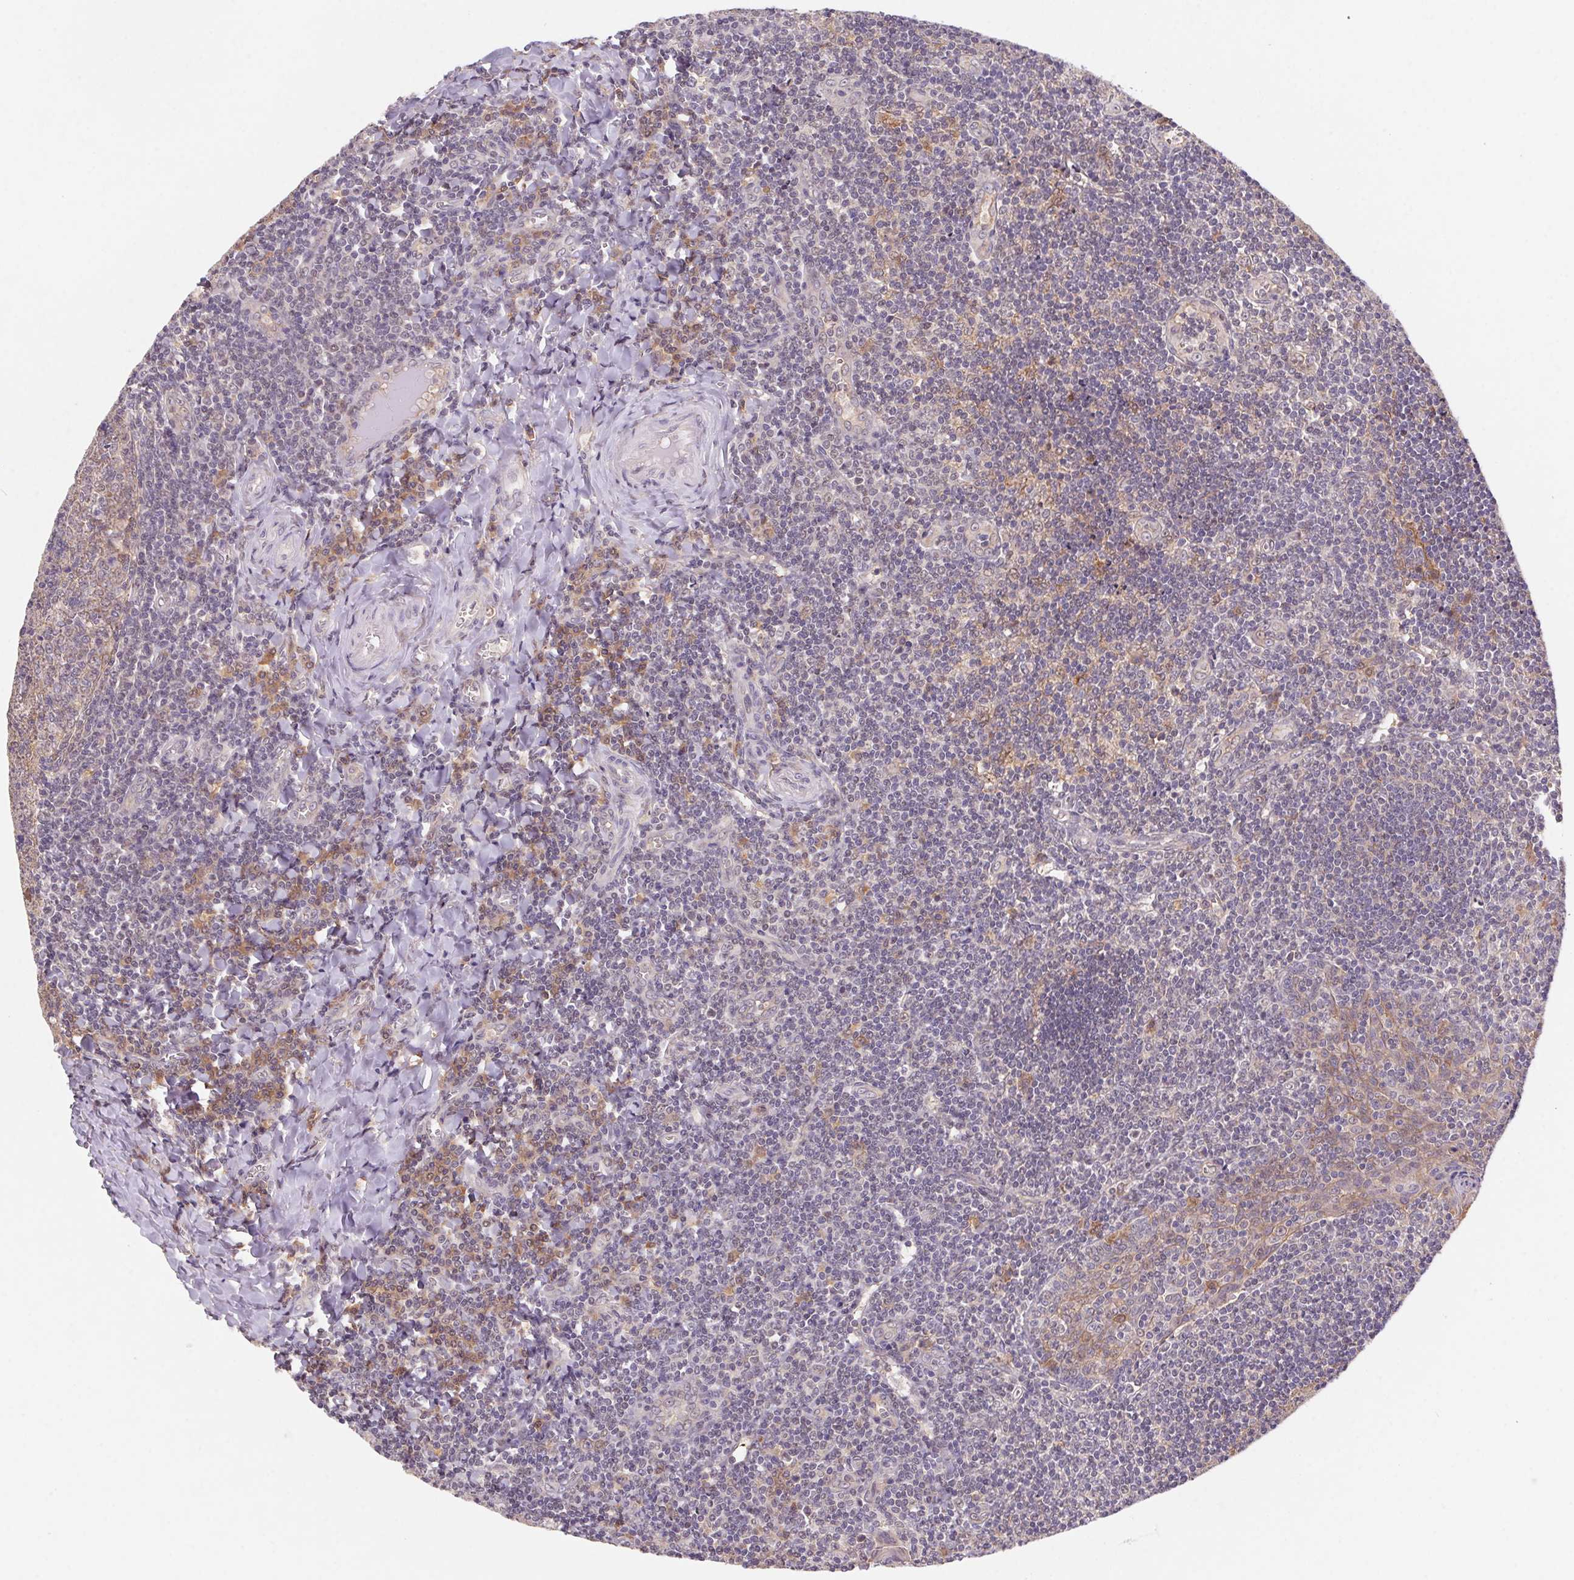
{"staining": {"intensity": "negative", "quantity": "none", "location": "none"}, "tissue": "tonsil", "cell_type": "Germinal center cells", "image_type": "normal", "snomed": [{"axis": "morphology", "description": "Normal tissue, NOS"}, {"axis": "morphology", "description": "Inflammation, NOS"}, {"axis": "topography", "description": "Tonsil"}], "caption": "Immunohistochemistry of unremarkable tonsil reveals no staining in germinal center cells.", "gene": "SLC52A2", "patient": {"sex": "female", "age": 31}}